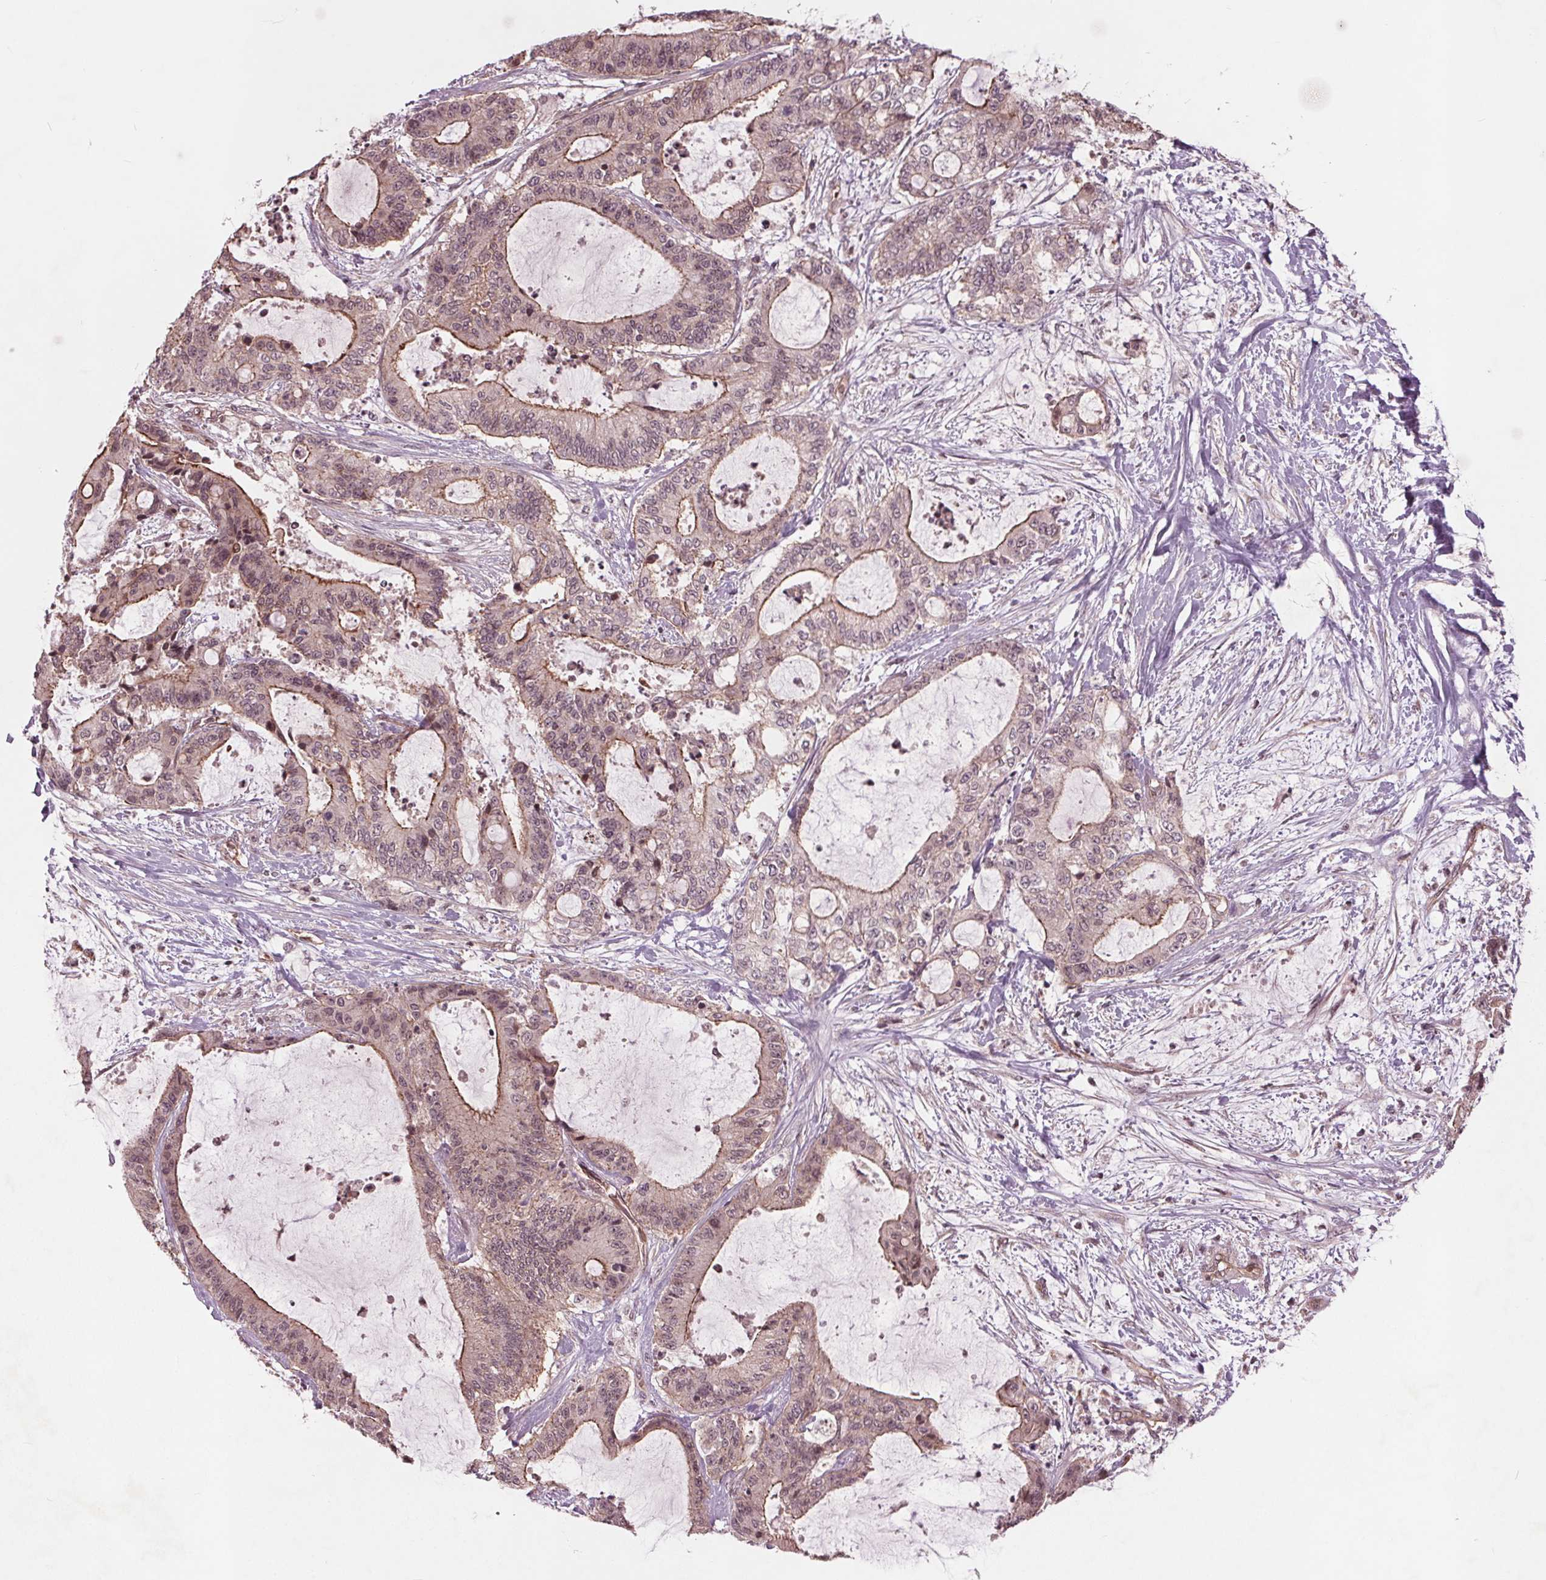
{"staining": {"intensity": "moderate", "quantity": "<25%", "location": "cytoplasmic/membranous"}, "tissue": "liver cancer", "cell_type": "Tumor cells", "image_type": "cancer", "snomed": [{"axis": "morphology", "description": "Cholangiocarcinoma"}, {"axis": "topography", "description": "Liver"}], "caption": "IHC histopathology image of neoplastic tissue: human liver cholangiocarcinoma stained using immunohistochemistry demonstrates low levels of moderate protein expression localized specifically in the cytoplasmic/membranous of tumor cells, appearing as a cytoplasmic/membranous brown color.", "gene": "BTBD1", "patient": {"sex": "female", "age": 73}}